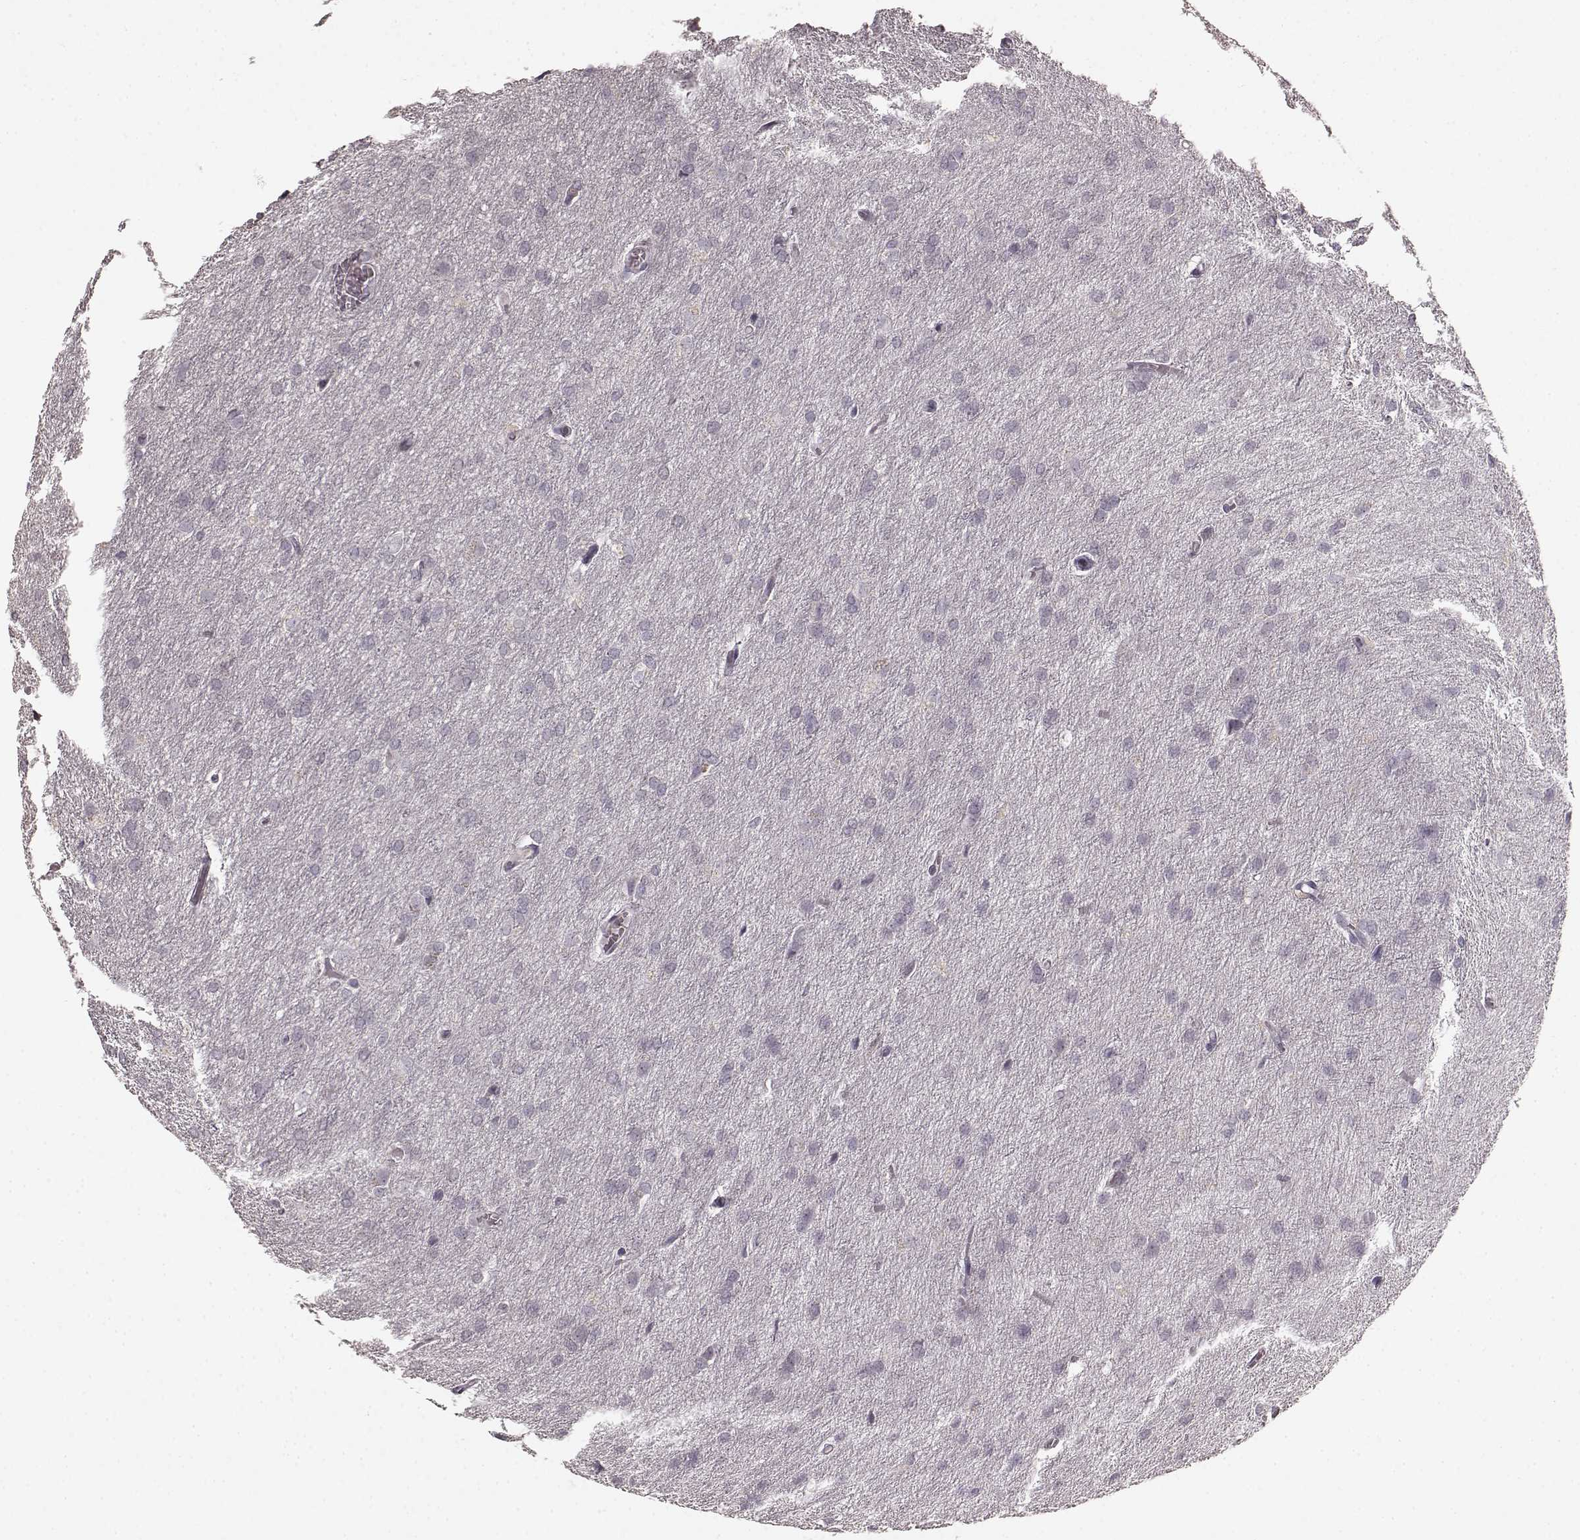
{"staining": {"intensity": "negative", "quantity": "none", "location": "none"}, "tissue": "glioma", "cell_type": "Tumor cells", "image_type": "cancer", "snomed": [{"axis": "morphology", "description": "Glioma, malignant, High grade"}, {"axis": "topography", "description": "Brain"}], "caption": "Human glioma stained for a protein using IHC demonstrates no staining in tumor cells.", "gene": "CCNA2", "patient": {"sex": "male", "age": 68}}